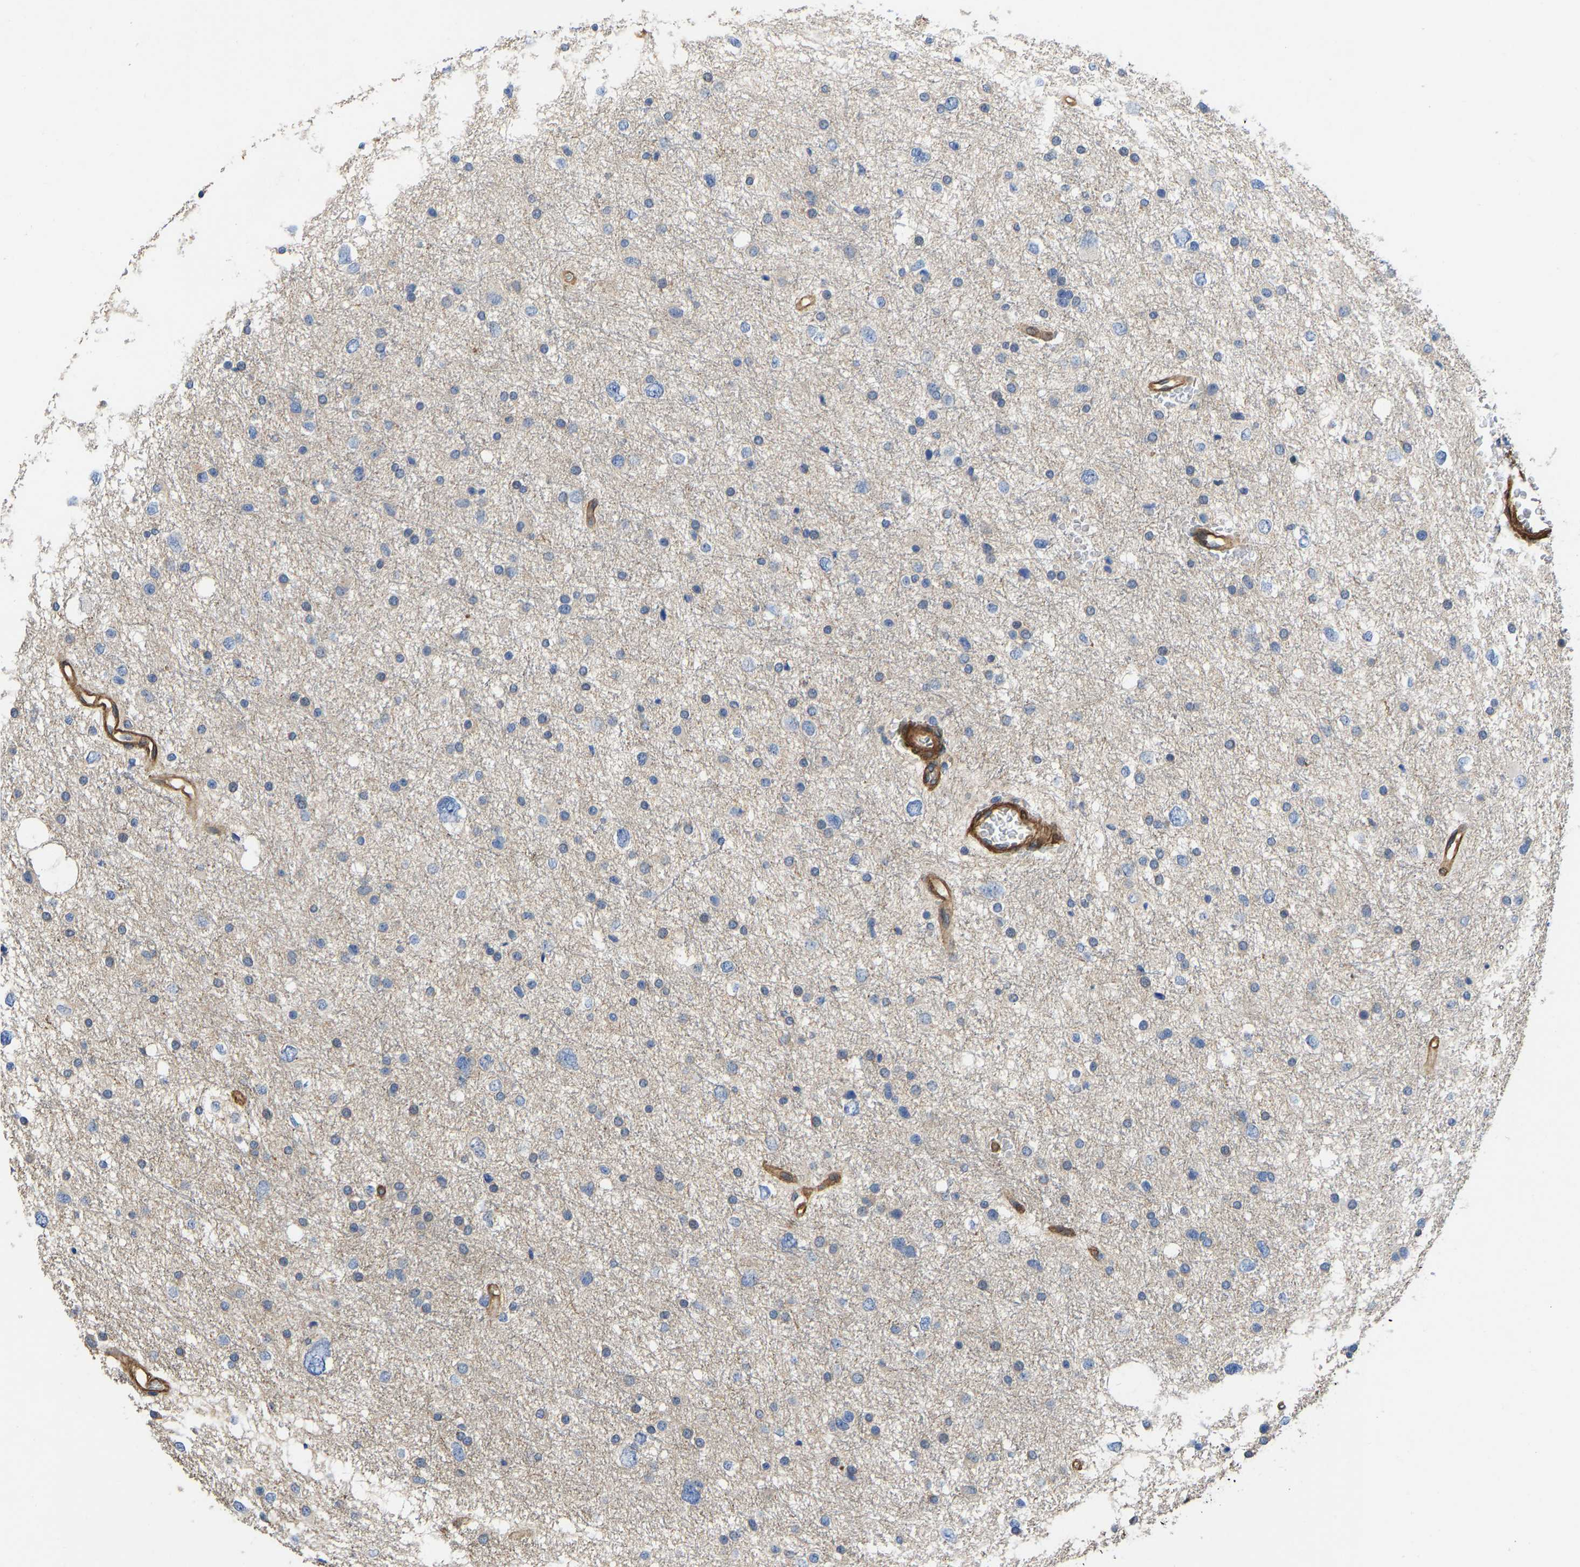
{"staining": {"intensity": "negative", "quantity": "none", "location": "none"}, "tissue": "glioma", "cell_type": "Tumor cells", "image_type": "cancer", "snomed": [{"axis": "morphology", "description": "Glioma, malignant, Low grade"}, {"axis": "topography", "description": "Brain"}], "caption": "The micrograph displays no significant expression in tumor cells of glioma.", "gene": "ELMO2", "patient": {"sex": "female", "age": 37}}